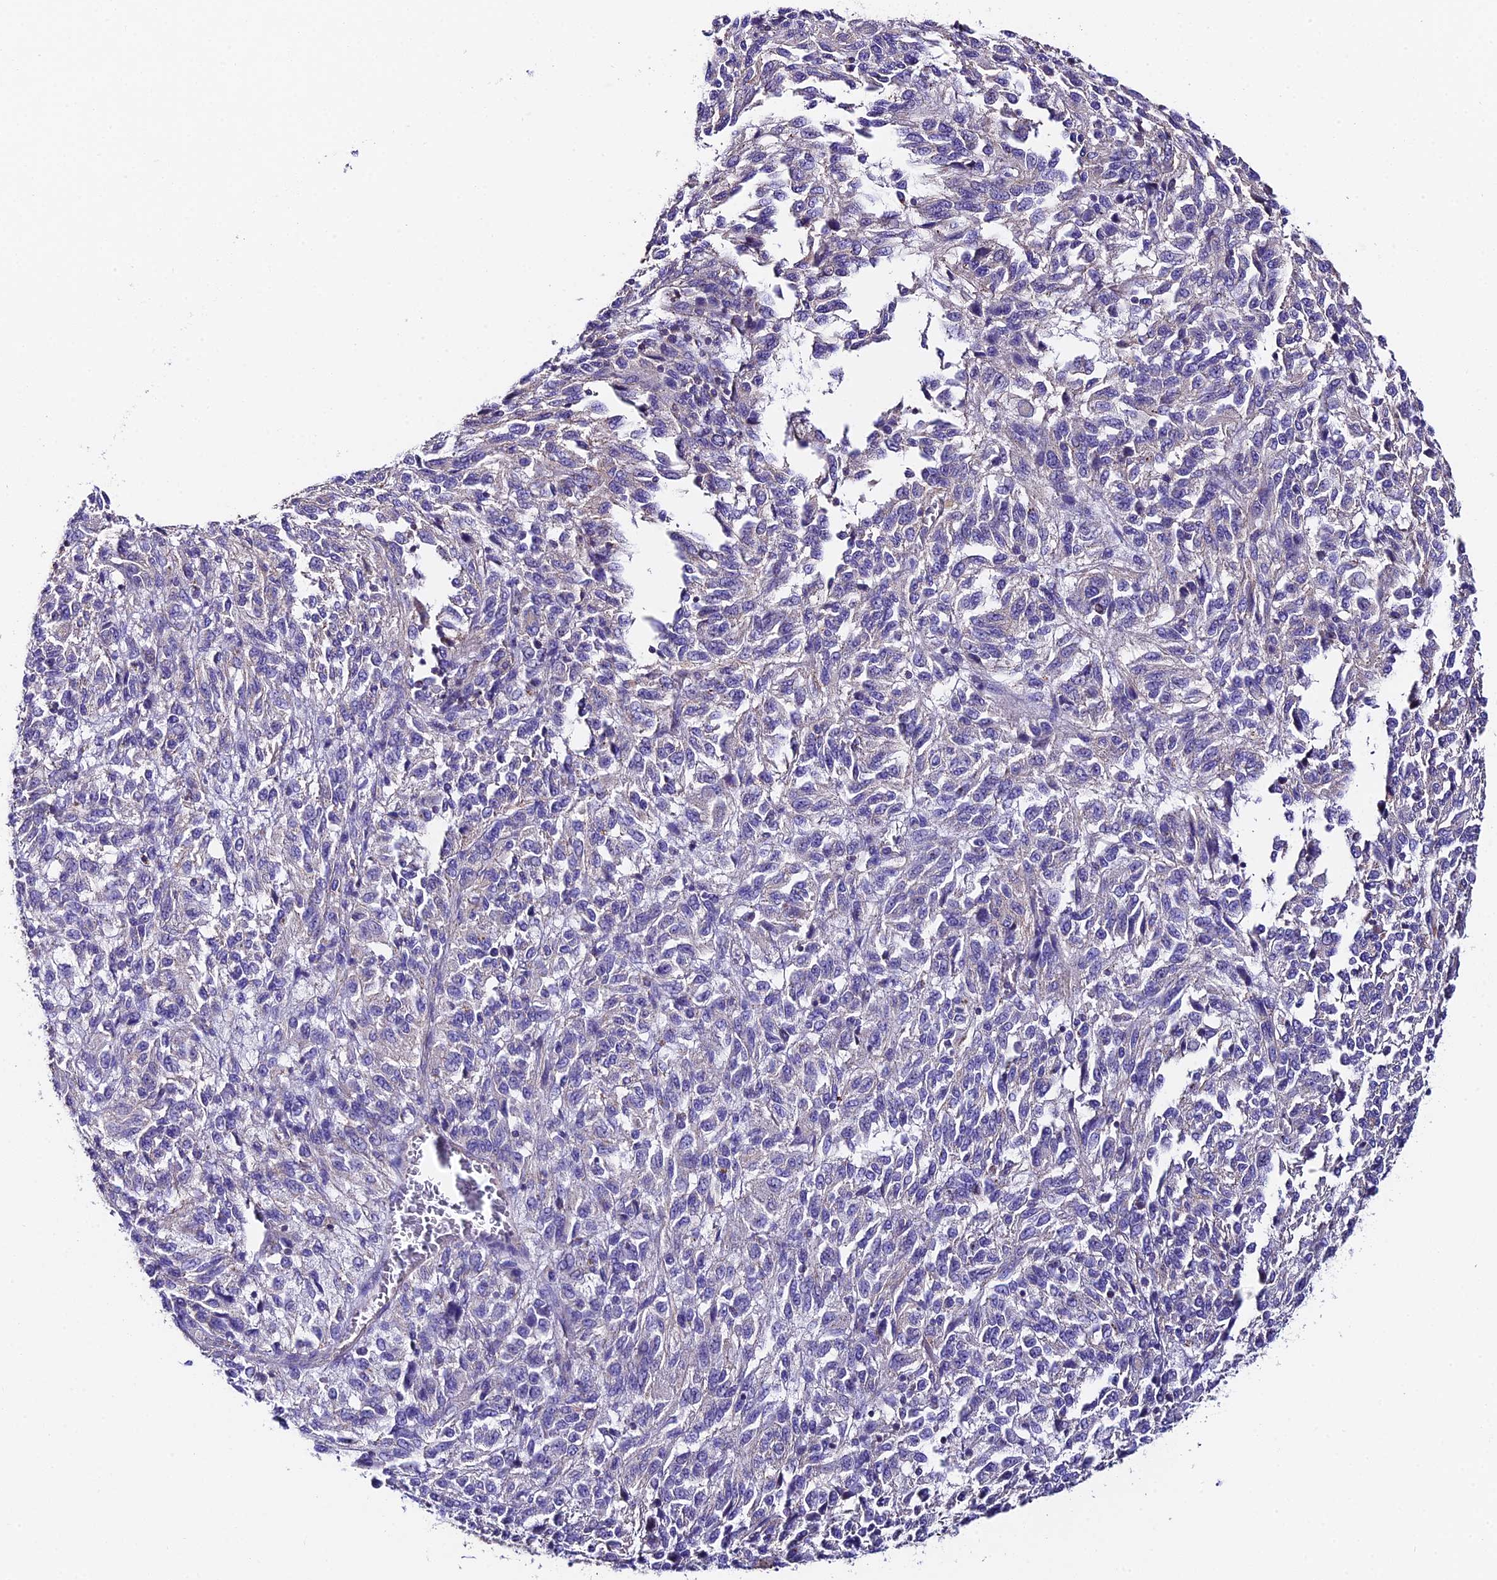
{"staining": {"intensity": "negative", "quantity": "none", "location": "none"}, "tissue": "melanoma", "cell_type": "Tumor cells", "image_type": "cancer", "snomed": [{"axis": "morphology", "description": "Malignant melanoma, Metastatic site"}, {"axis": "topography", "description": "Lung"}], "caption": "Immunohistochemistry histopathology image of neoplastic tissue: melanoma stained with DAB demonstrates no significant protein staining in tumor cells.", "gene": "QRFP", "patient": {"sex": "male", "age": 64}}